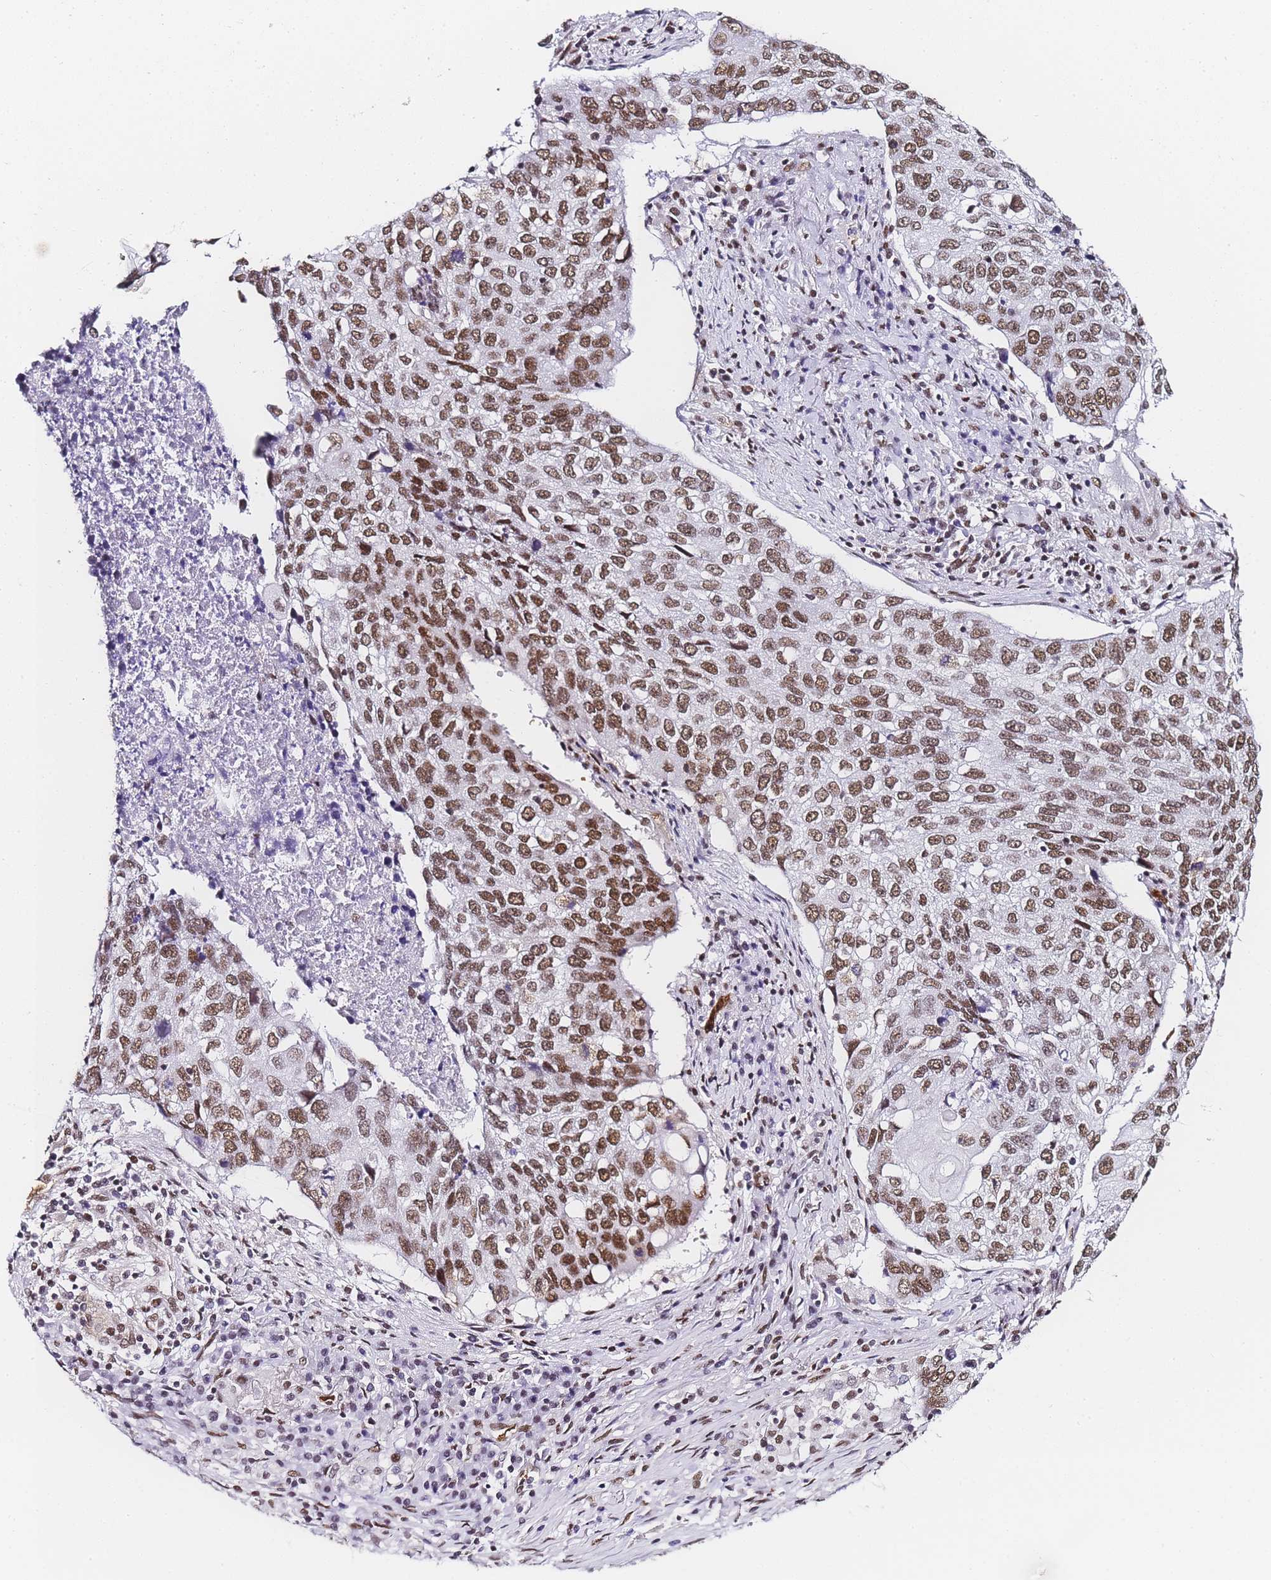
{"staining": {"intensity": "moderate", "quantity": ">75%", "location": "nuclear"}, "tissue": "lung cancer", "cell_type": "Tumor cells", "image_type": "cancer", "snomed": [{"axis": "morphology", "description": "Squamous cell carcinoma, NOS"}, {"axis": "topography", "description": "Lung"}], "caption": "Squamous cell carcinoma (lung) was stained to show a protein in brown. There is medium levels of moderate nuclear staining in approximately >75% of tumor cells.", "gene": "POLR1A", "patient": {"sex": "female", "age": 63}}